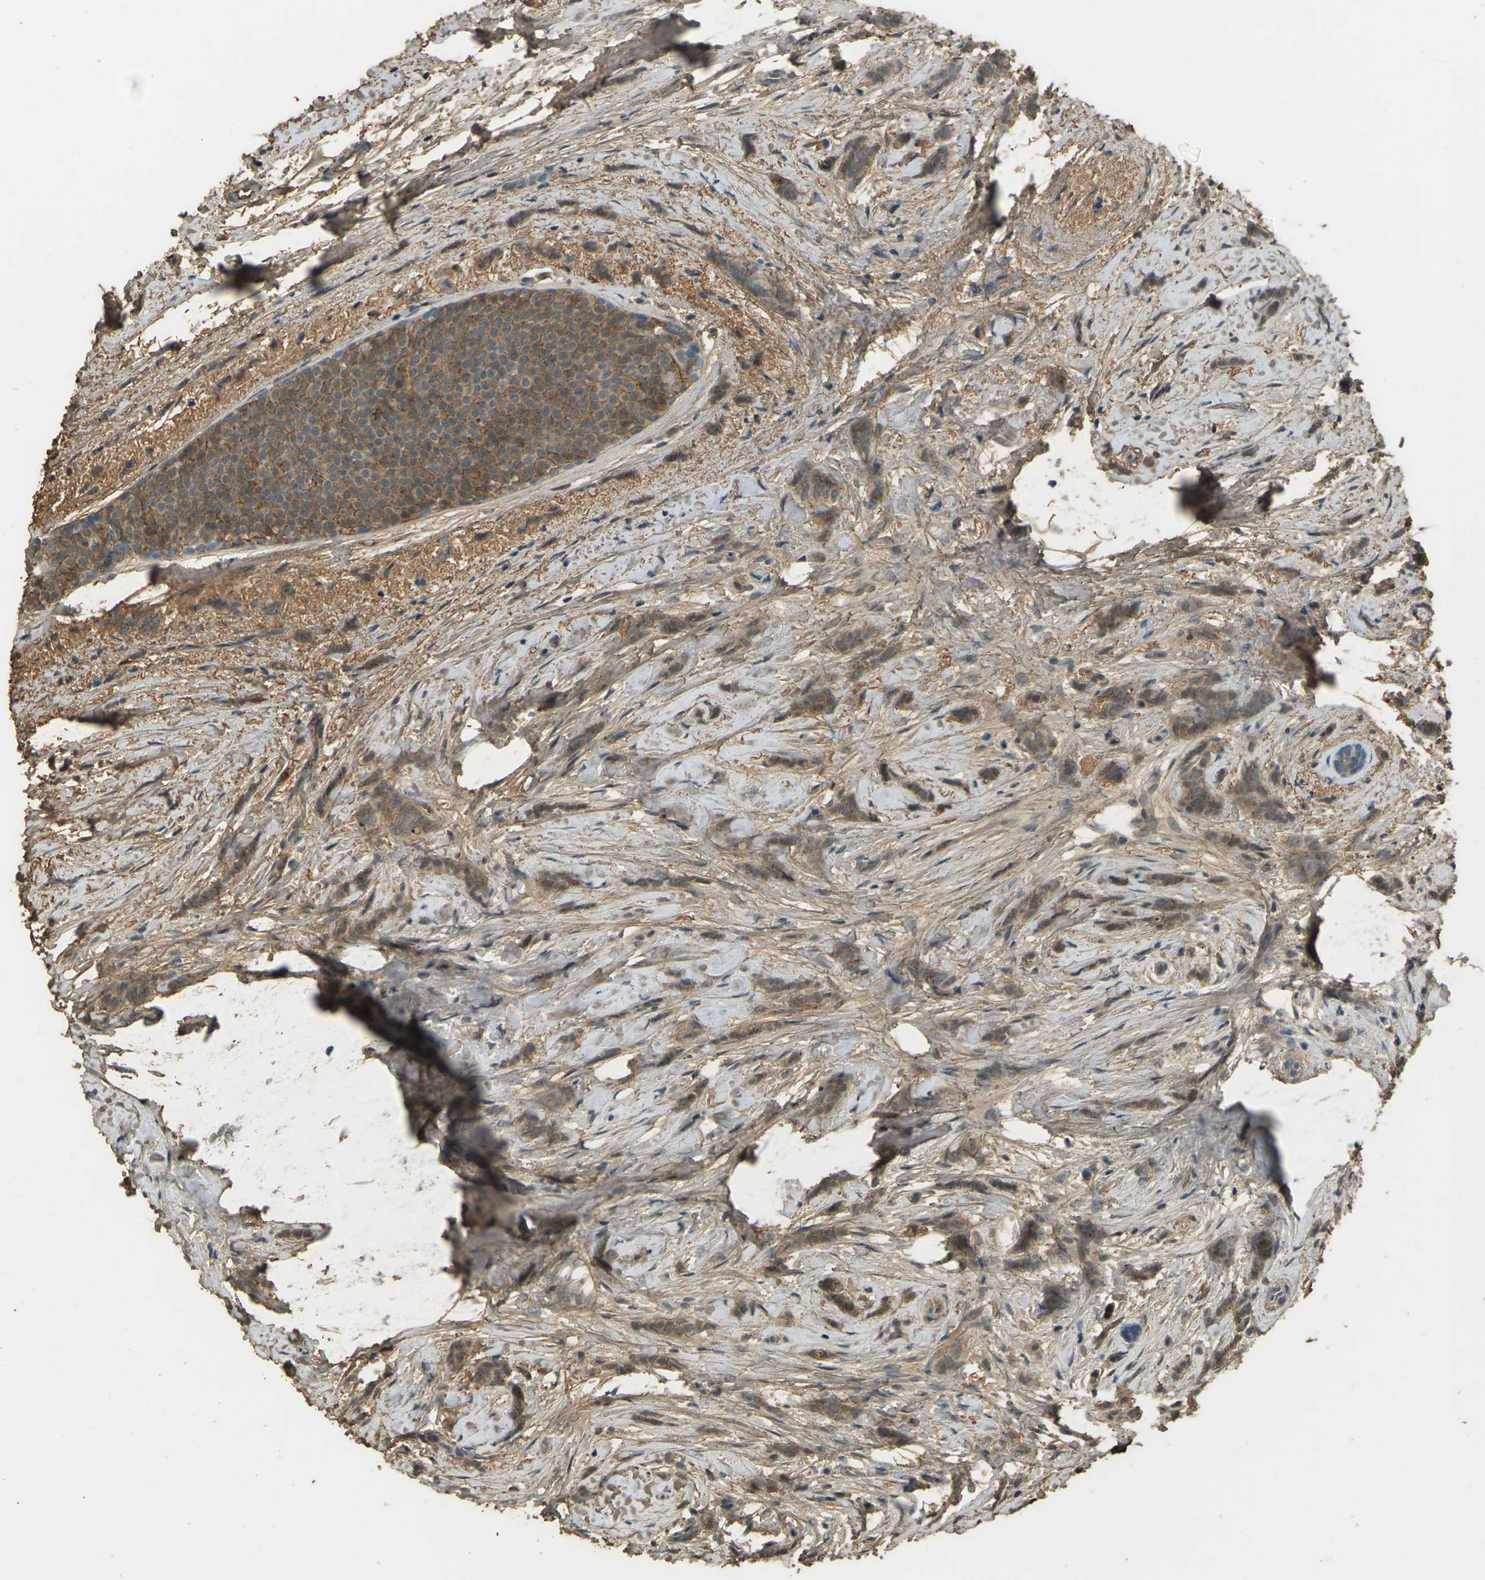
{"staining": {"intensity": "moderate", "quantity": ">75%", "location": "cytoplasmic/membranous"}, "tissue": "breast cancer", "cell_type": "Tumor cells", "image_type": "cancer", "snomed": [{"axis": "morphology", "description": "Lobular carcinoma, in situ"}, {"axis": "morphology", "description": "Lobular carcinoma"}, {"axis": "topography", "description": "Breast"}], "caption": "An image of human lobular carcinoma in situ (breast) stained for a protein exhibits moderate cytoplasmic/membranous brown staining in tumor cells.", "gene": "CYP1B1", "patient": {"sex": "female", "age": 41}}